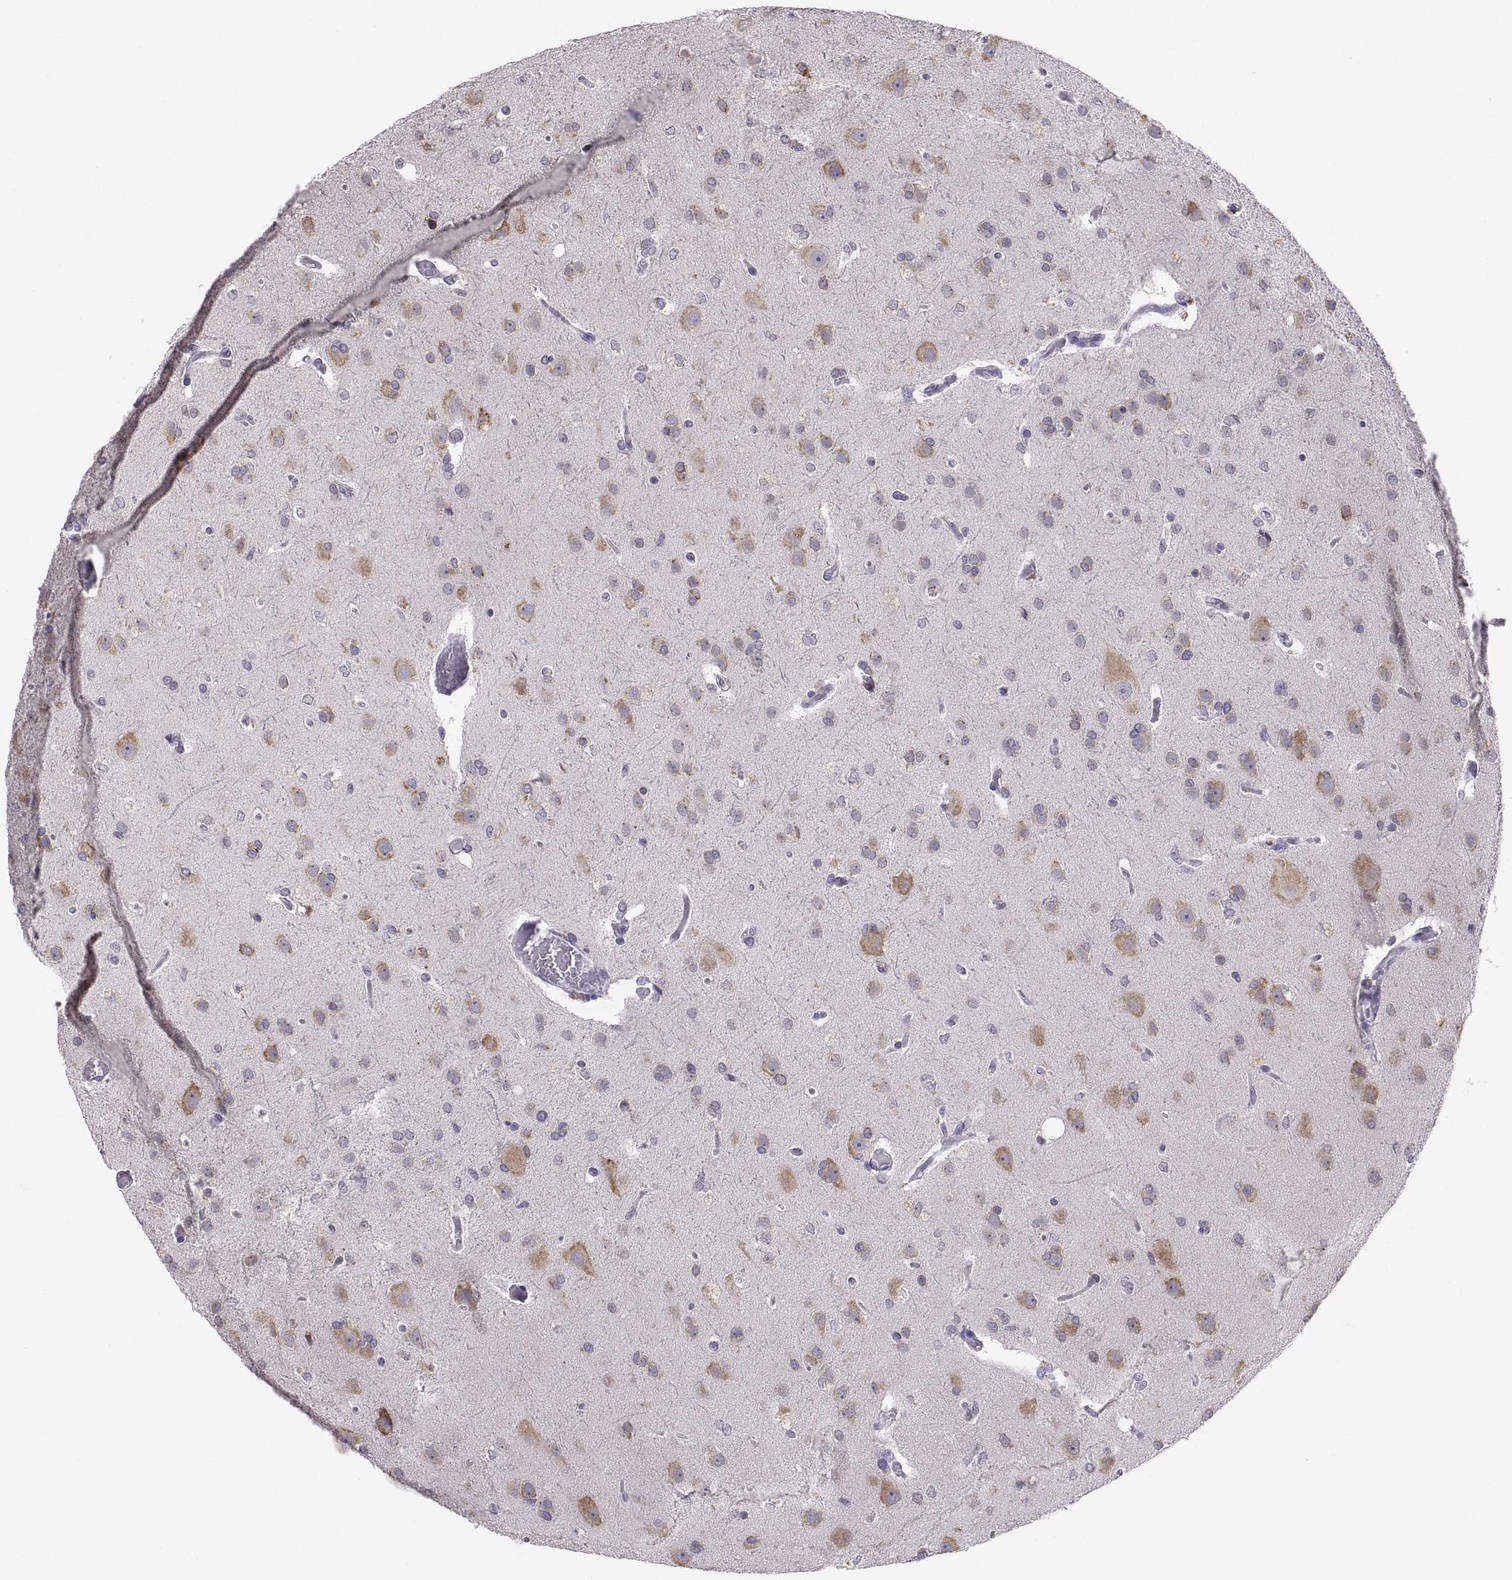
{"staining": {"intensity": "negative", "quantity": "none", "location": "none"}, "tissue": "glioma", "cell_type": "Tumor cells", "image_type": "cancer", "snomed": [{"axis": "morphology", "description": "Glioma, malignant, High grade"}, {"axis": "topography", "description": "Brain"}], "caption": "Protein analysis of high-grade glioma (malignant) displays no significant staining in tumor cells.", "gene": "ERO1A", "patient": {"sex": "male", "age": 68}}